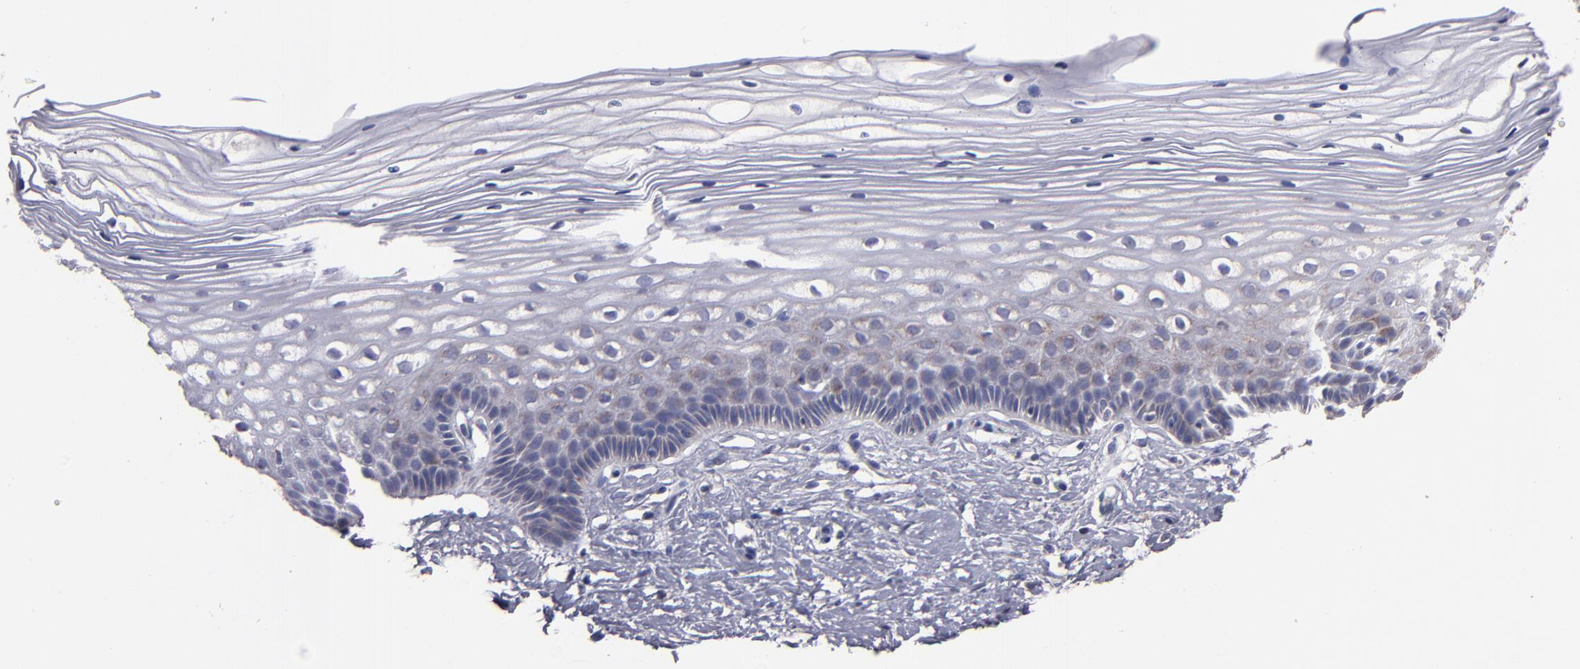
{"staining": {"intensity": "moderate", "quantity": ">75%", "location": "cytoplasmic/membranous"}, "tissue": "cervix", "cell_type": "Glandular cells", "image_type": "normal", "snomed": [{"axis": "morphology", "description": "Normal tissue, NOS"}, {"axis": "topography", "description": "Cervix"}], "caption": "Immunohistochemistry (IHC) (DAB) staining of benign human cervix shows moderate cytoplasmic/membranous protein positivity in about >75% of glandular cells. The staining was performed using DAB (3,3'-diaminobenzidine) to visualize the protein expression in brown, while the nuclei were stained in blue with hematoxylin (Magnification: 20x).", "gene": "CLTA", "patient": {"sex": "female", "age": 40}}